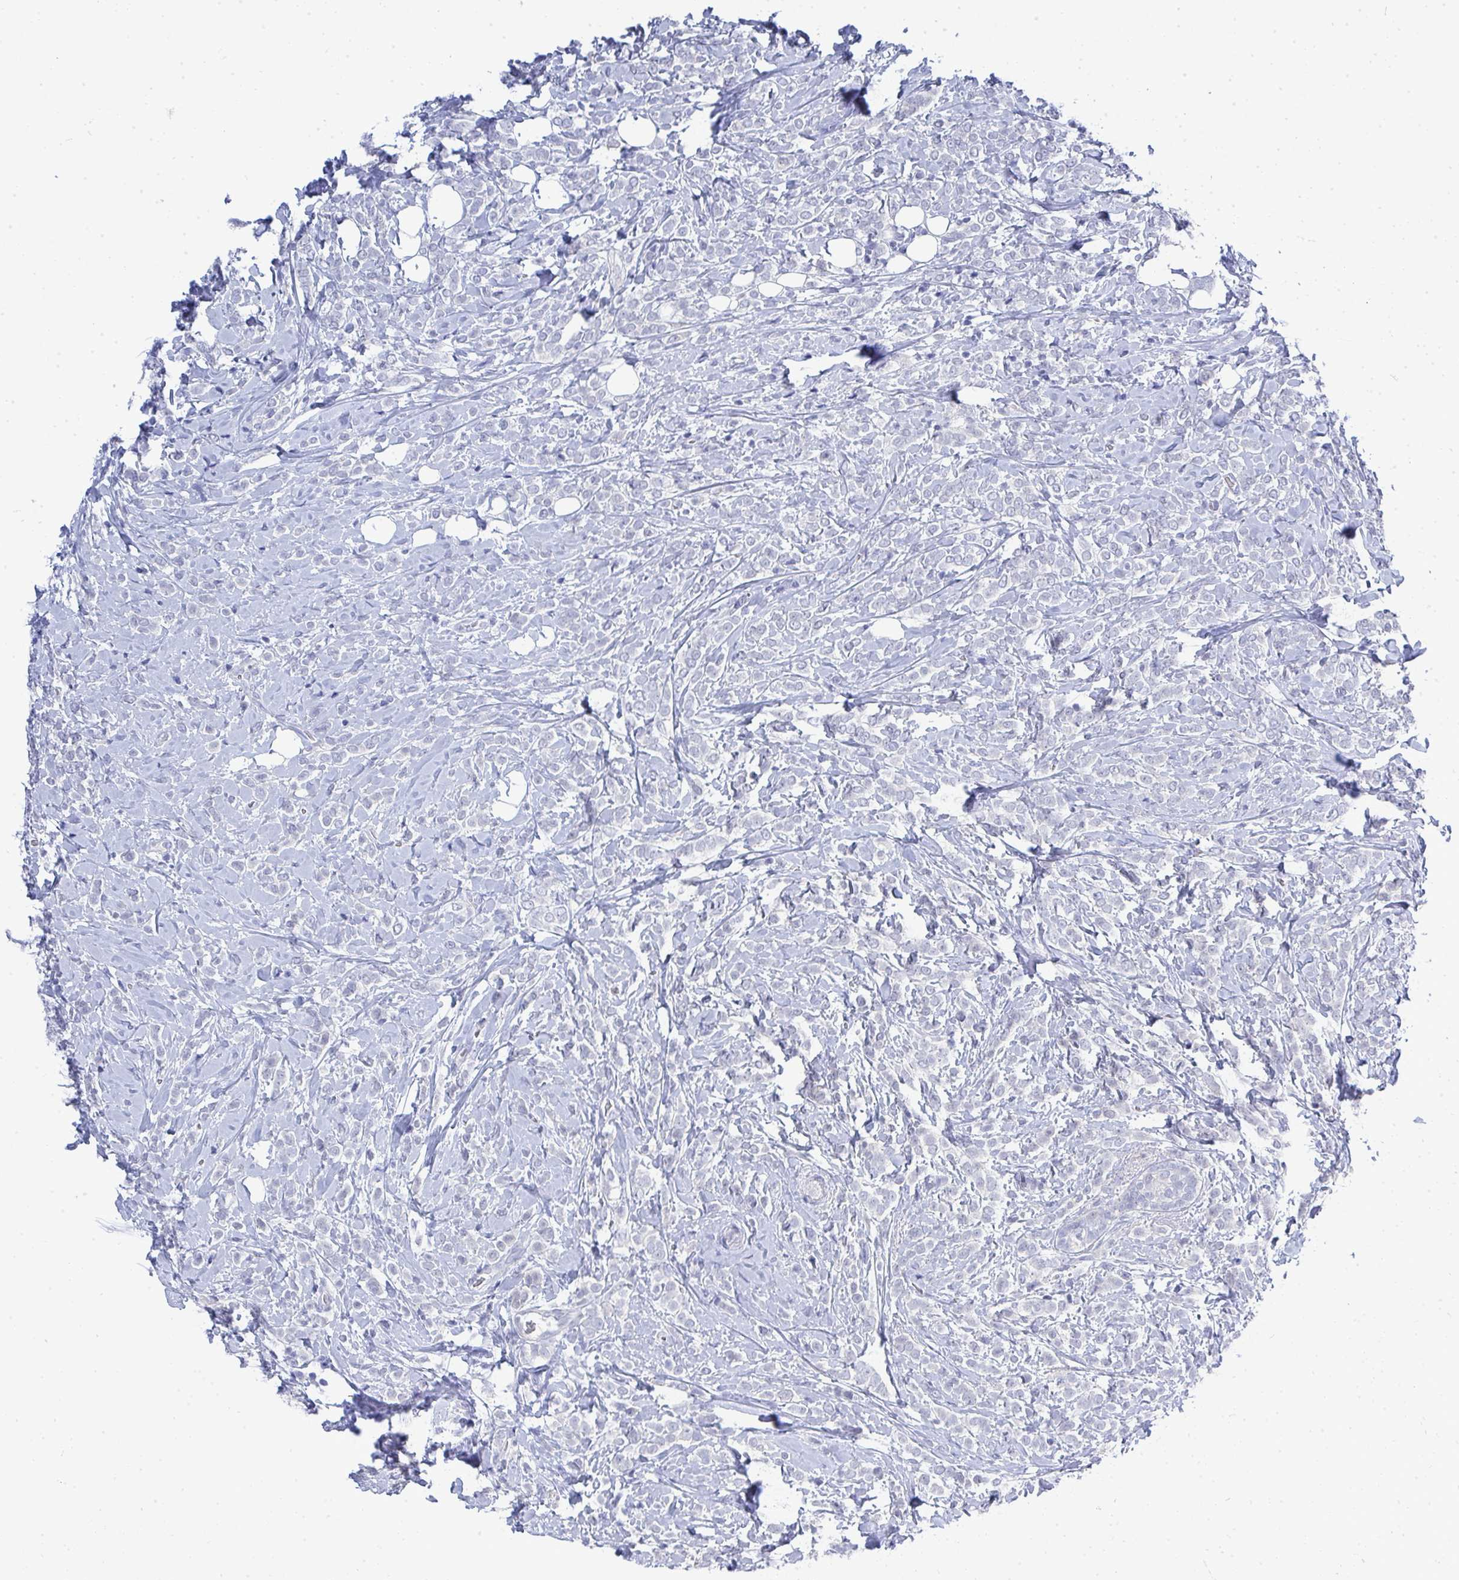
{"staining": {"intensity": "negative", "quantity": "none", "location": "none"}, "tissue": "breast cancer", "cell_type": "Tumor cells", "image_type": "cancer", "snomed": [{"axis": "morphology", "description": "Lobular carcinoma"}, {"axis": "topography", "description": "Breast"}], "caption": "Protein analysis of lobular carcinoma (breast) demonstrates no significant positivity in tumor cells. The staining is performed using DAB brown chromogen with nuclei counter-stained in using hematoxylin.", "gene": "TMEM82", "patient": {"sex": "female", "age": 49}}